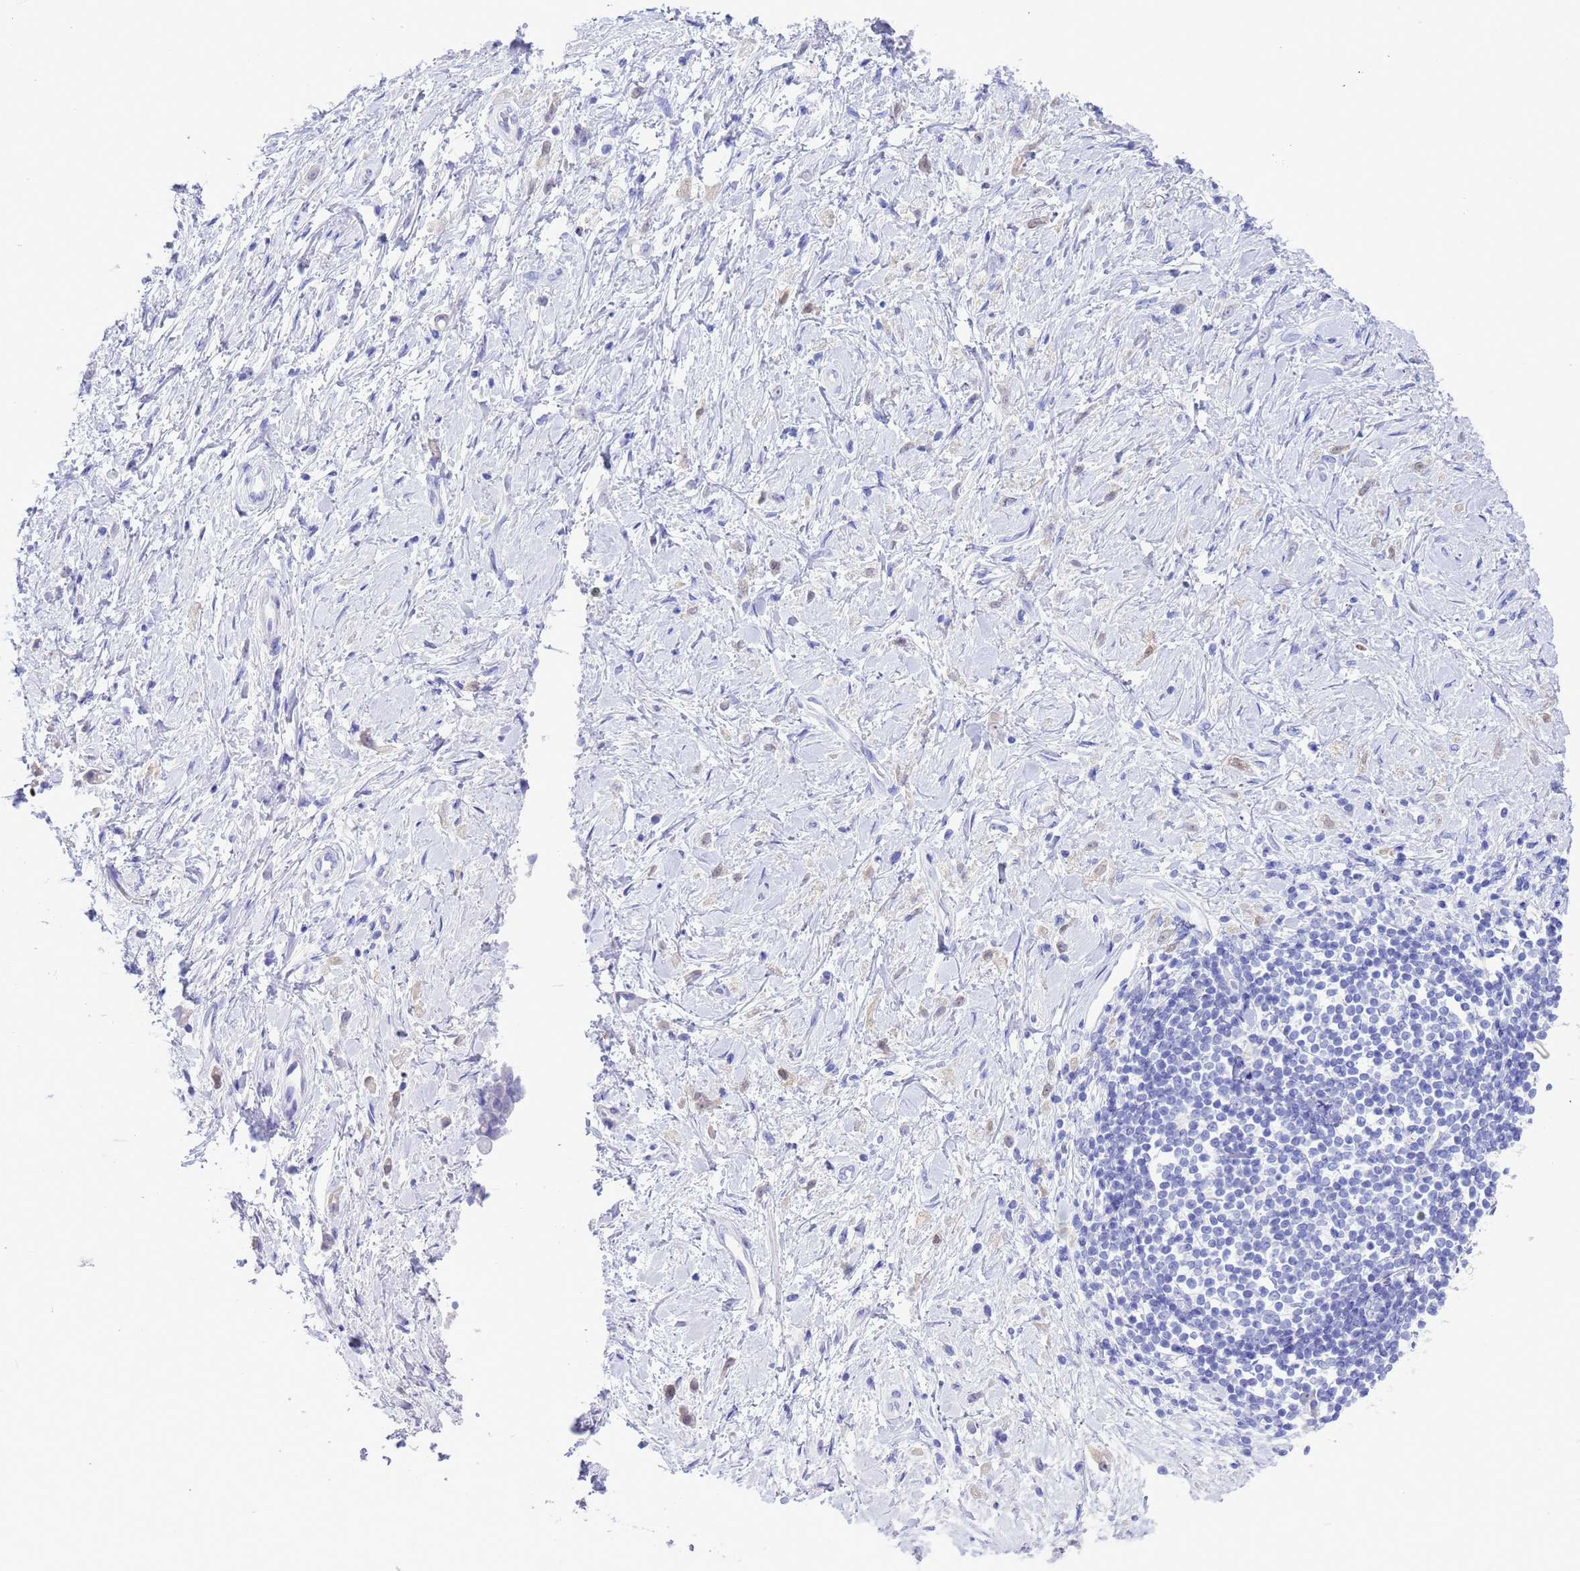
{"staining": {"intensity": "negative", "quantity": "none", "location": "none"}, "tissue": "stomach cancer", "cell_type": "Tumor cells", "image_type": "cancer", "snomed": [{"axis": "morphology", "description": "Adenocarcinoma, NOS"}, {"axis": "topography", "description": "Stomach"}], "caption": "High power microscopy image of an immunohistochemistry image of stomach cancer, revealing no significant positivity in tumor cells.", "gene": "GSTM1", "patient": {"sex": "female", "age": 60}}